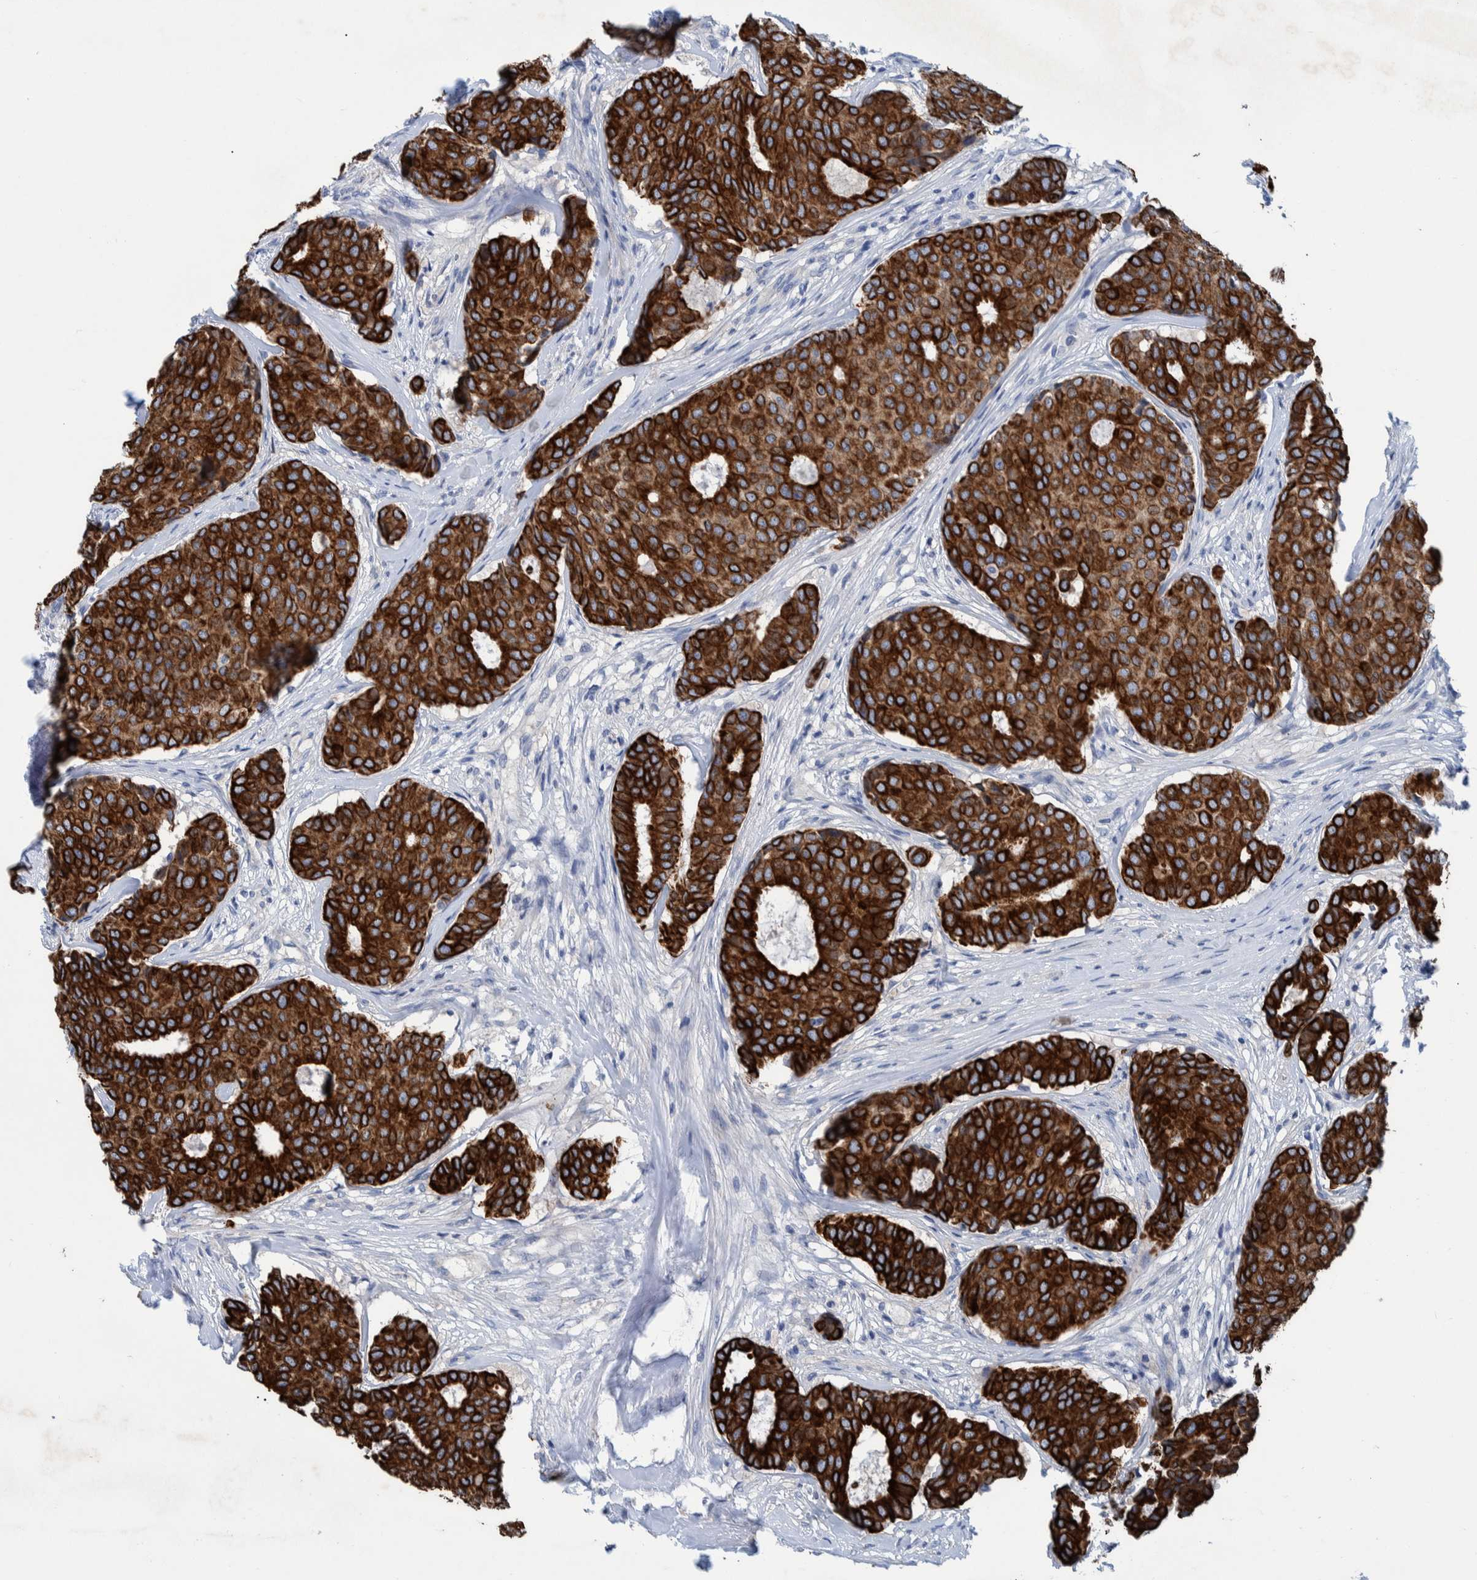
{"staining": {"intensity": "strong", "quantity": ">75%", "location": "cytoplasmic/membranous"}, "tissue": "breast cancer", "cell_type": "Tumor cells", "image_type": "cancer", "snomed": [{"axis": "morphology", "description": "Duct carcinoma"}, {"axis": "topography", "description": "Breast"}], "caption": "Infiltrating ductal carcinoma (breast) was stained to show a protein in brown. There is high levels of strong cytoplasmic/membranous staining in approximately >75% of tumor cells.", "gene": "MKS1", "patient": {"sex": "female", "age": 75}}